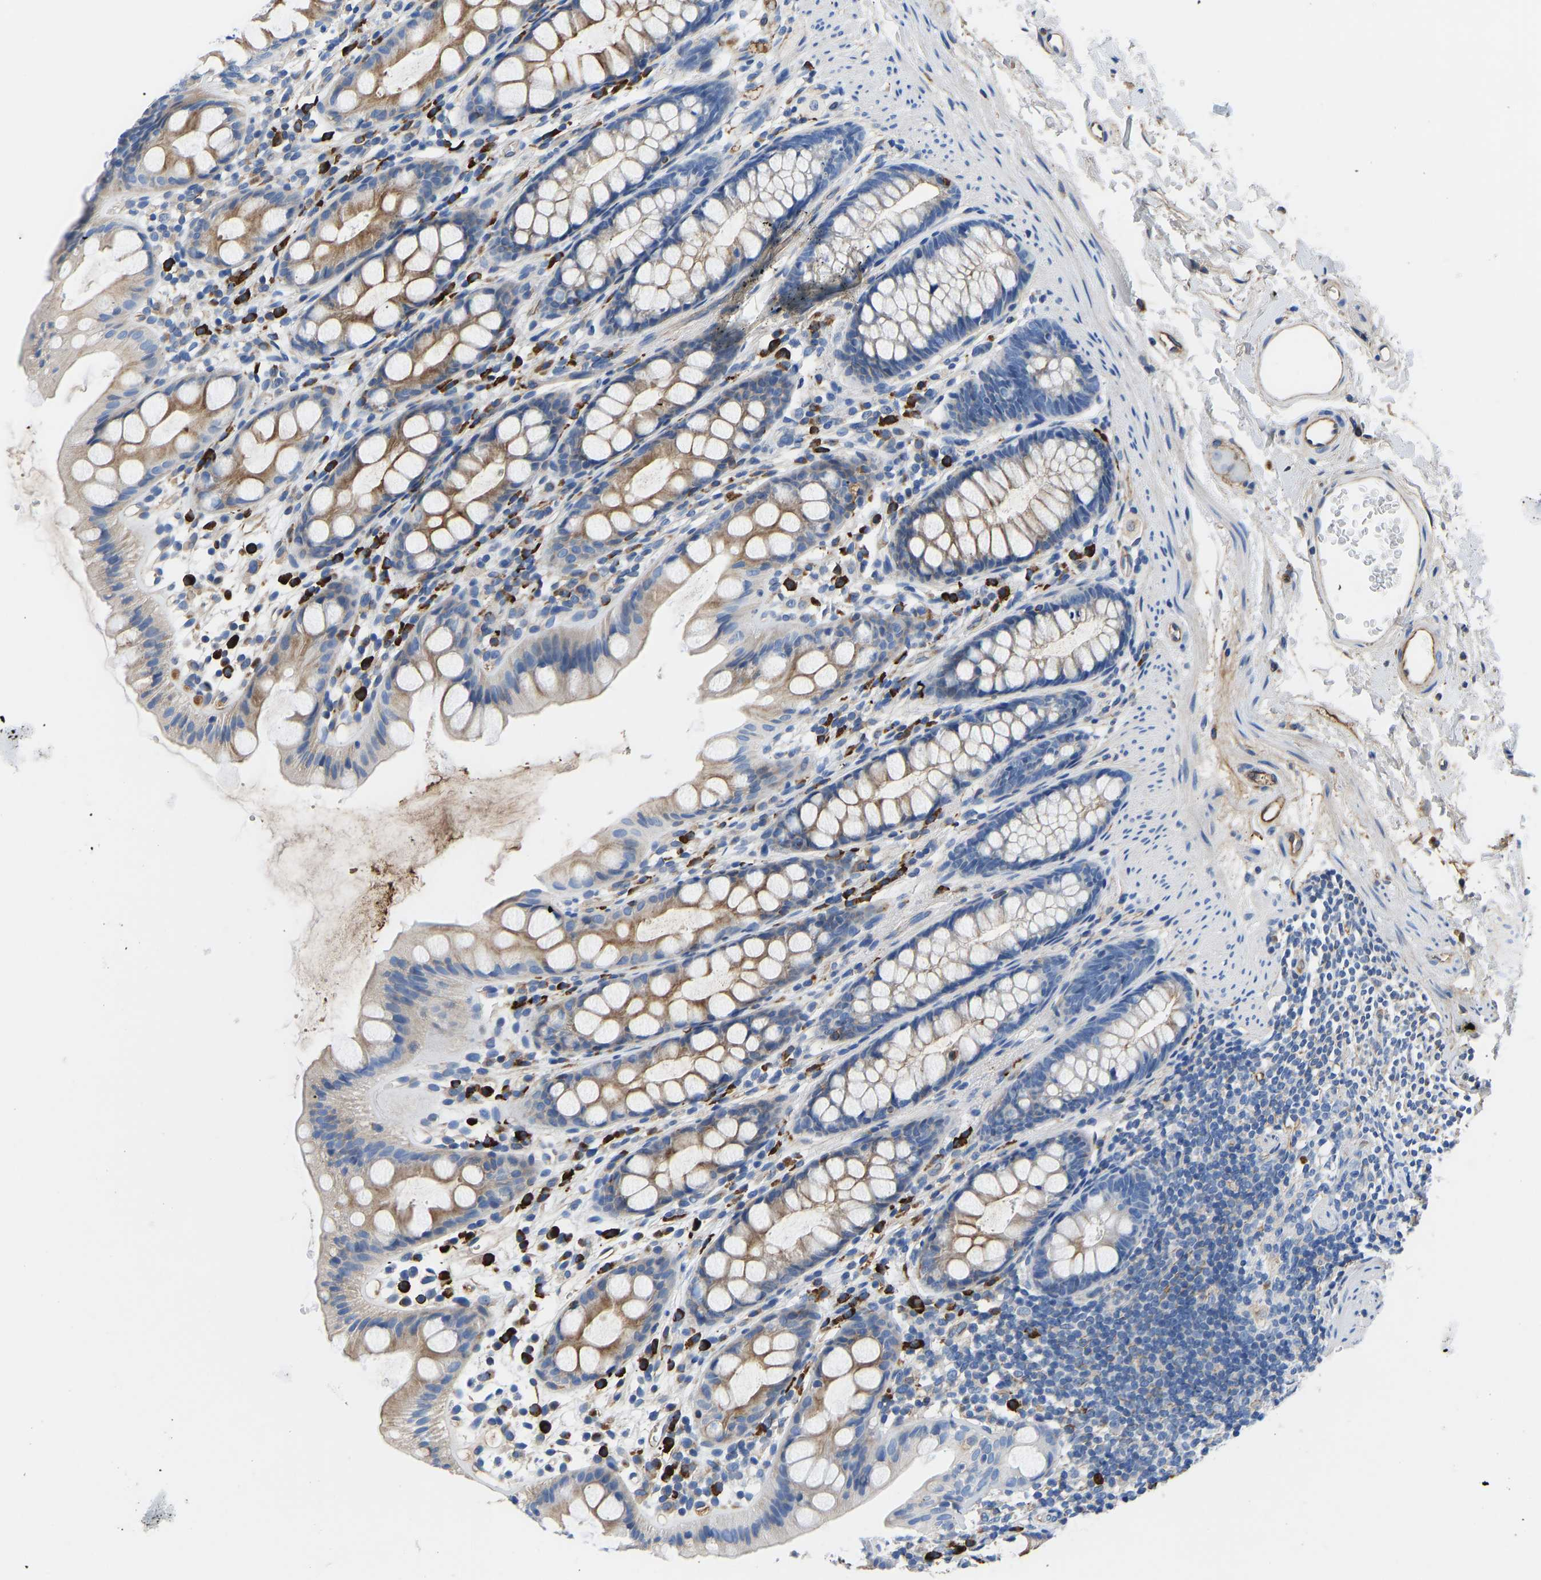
{"staining": {"intensity": "weak", "quantity": "25%-75%", "location": "cytoplasmic/membranous"}, "tissue": "rectum", "cell_type": "Glandular cells", "image_type": "normal", "snomed": [{"axis": "morphology", "description": "Normal tissue, NOS"}, {"axis": "topography", "description": "Rectum"}], "caption": "Weak cytoplasmic/membranous positivity for a protein is appreciated in approximately 25%-75% of glandular cells of normal rectum using immunohistochemistry (IHC).", "gene": "HSPG2", "patient": {"sex": "female", "age": 65}}